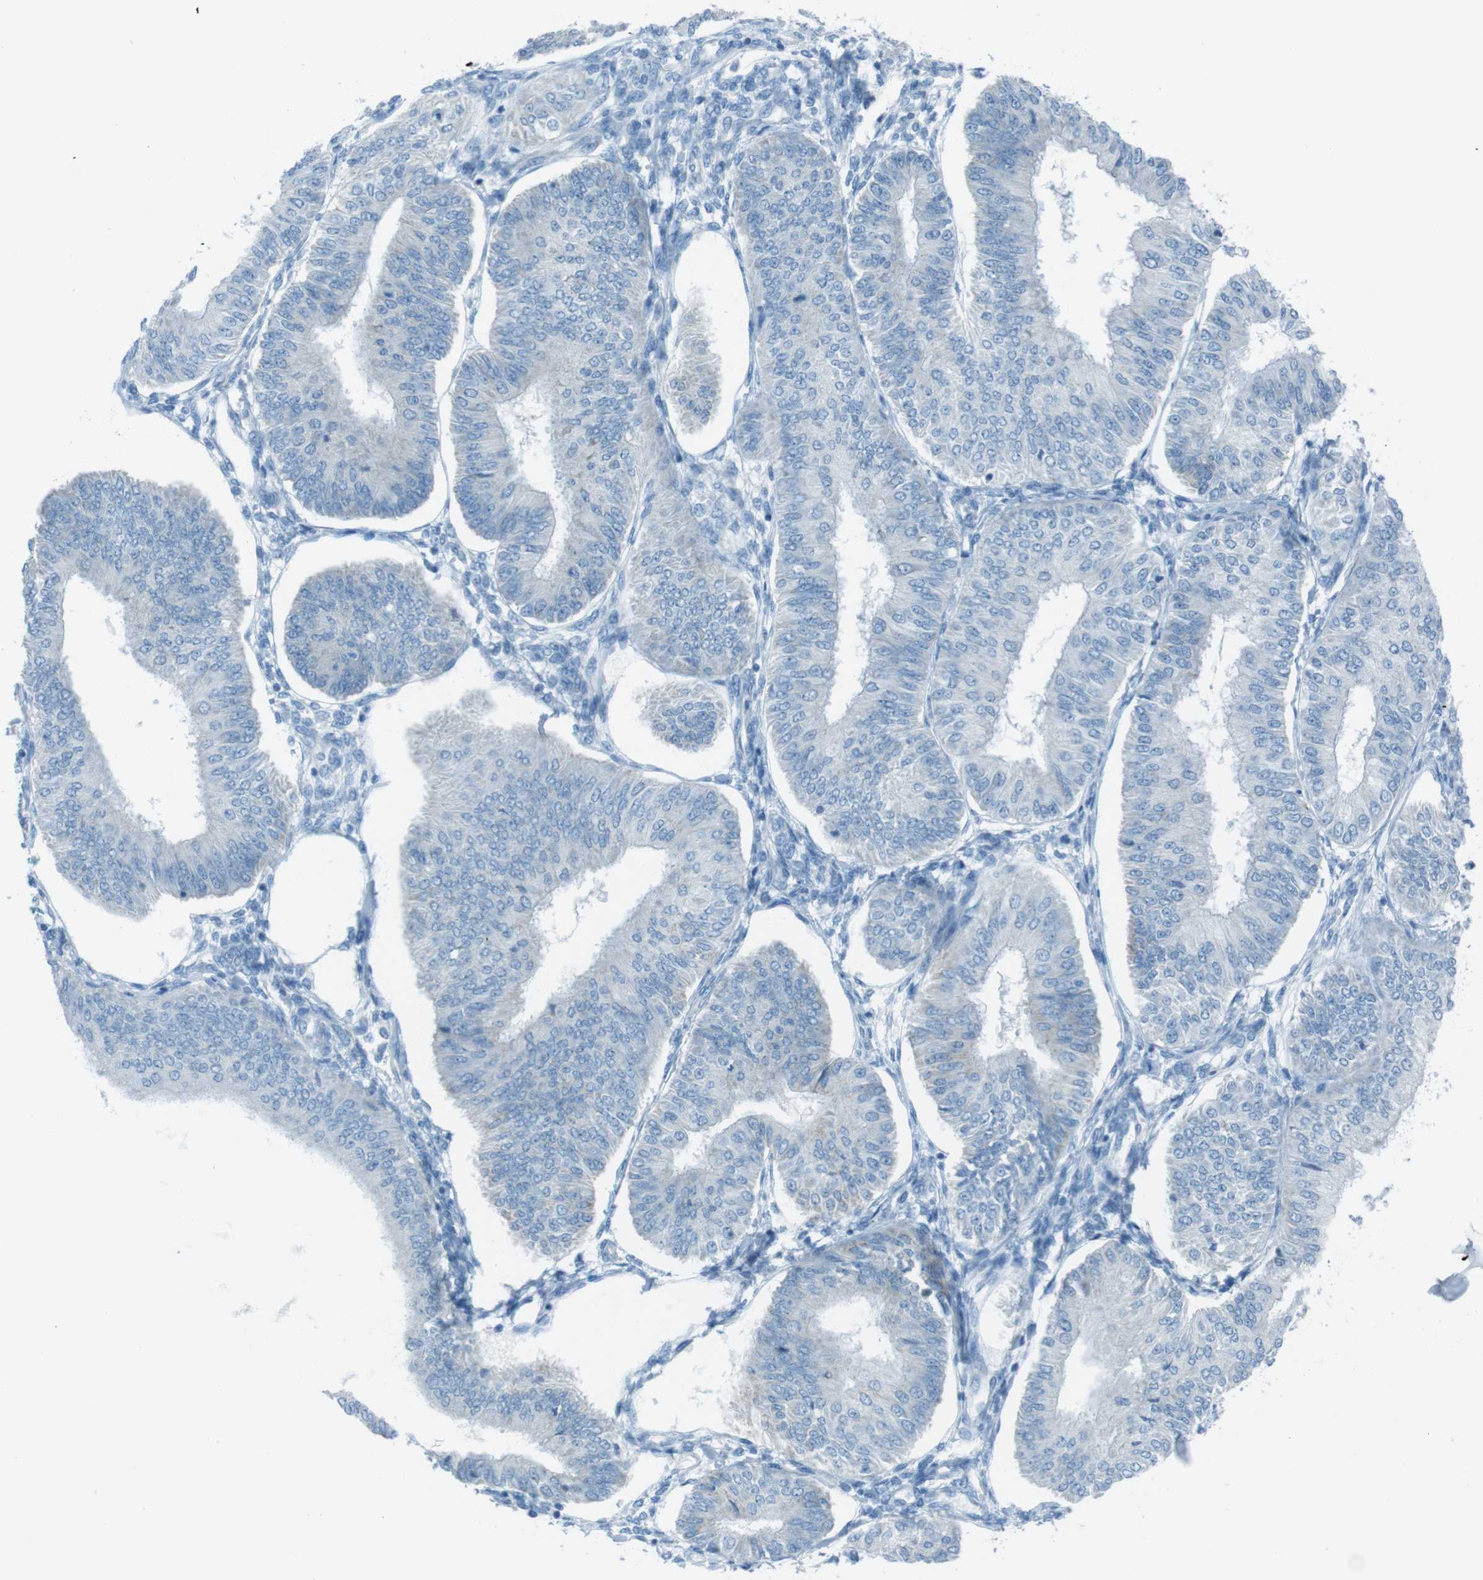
{"staining": {"intensity": "negative", "quantity": "none", "location": "none"}, "tissue": "endometrial cancer", "cell_type": "Tumor cells", "image_type": "cancer", "snomed": [{"axis": "morphology", "description": "Adenocarcinoma, NOS"}, {"axis": "topography", "description": "Endometrium"}], "caption": "Image shows no significant protein positivity in tumor cells of adenocarcinoma (endometrial). (Stains: DAB (3,3'-diaminobenzidine) immunohistochemistry (IHC) with hematoxylin counter stain, Microscopy: brightfield microscopy at high magnification).", "gene": "DNAJA3", "patient": {"sex": "female", "age": 58}}